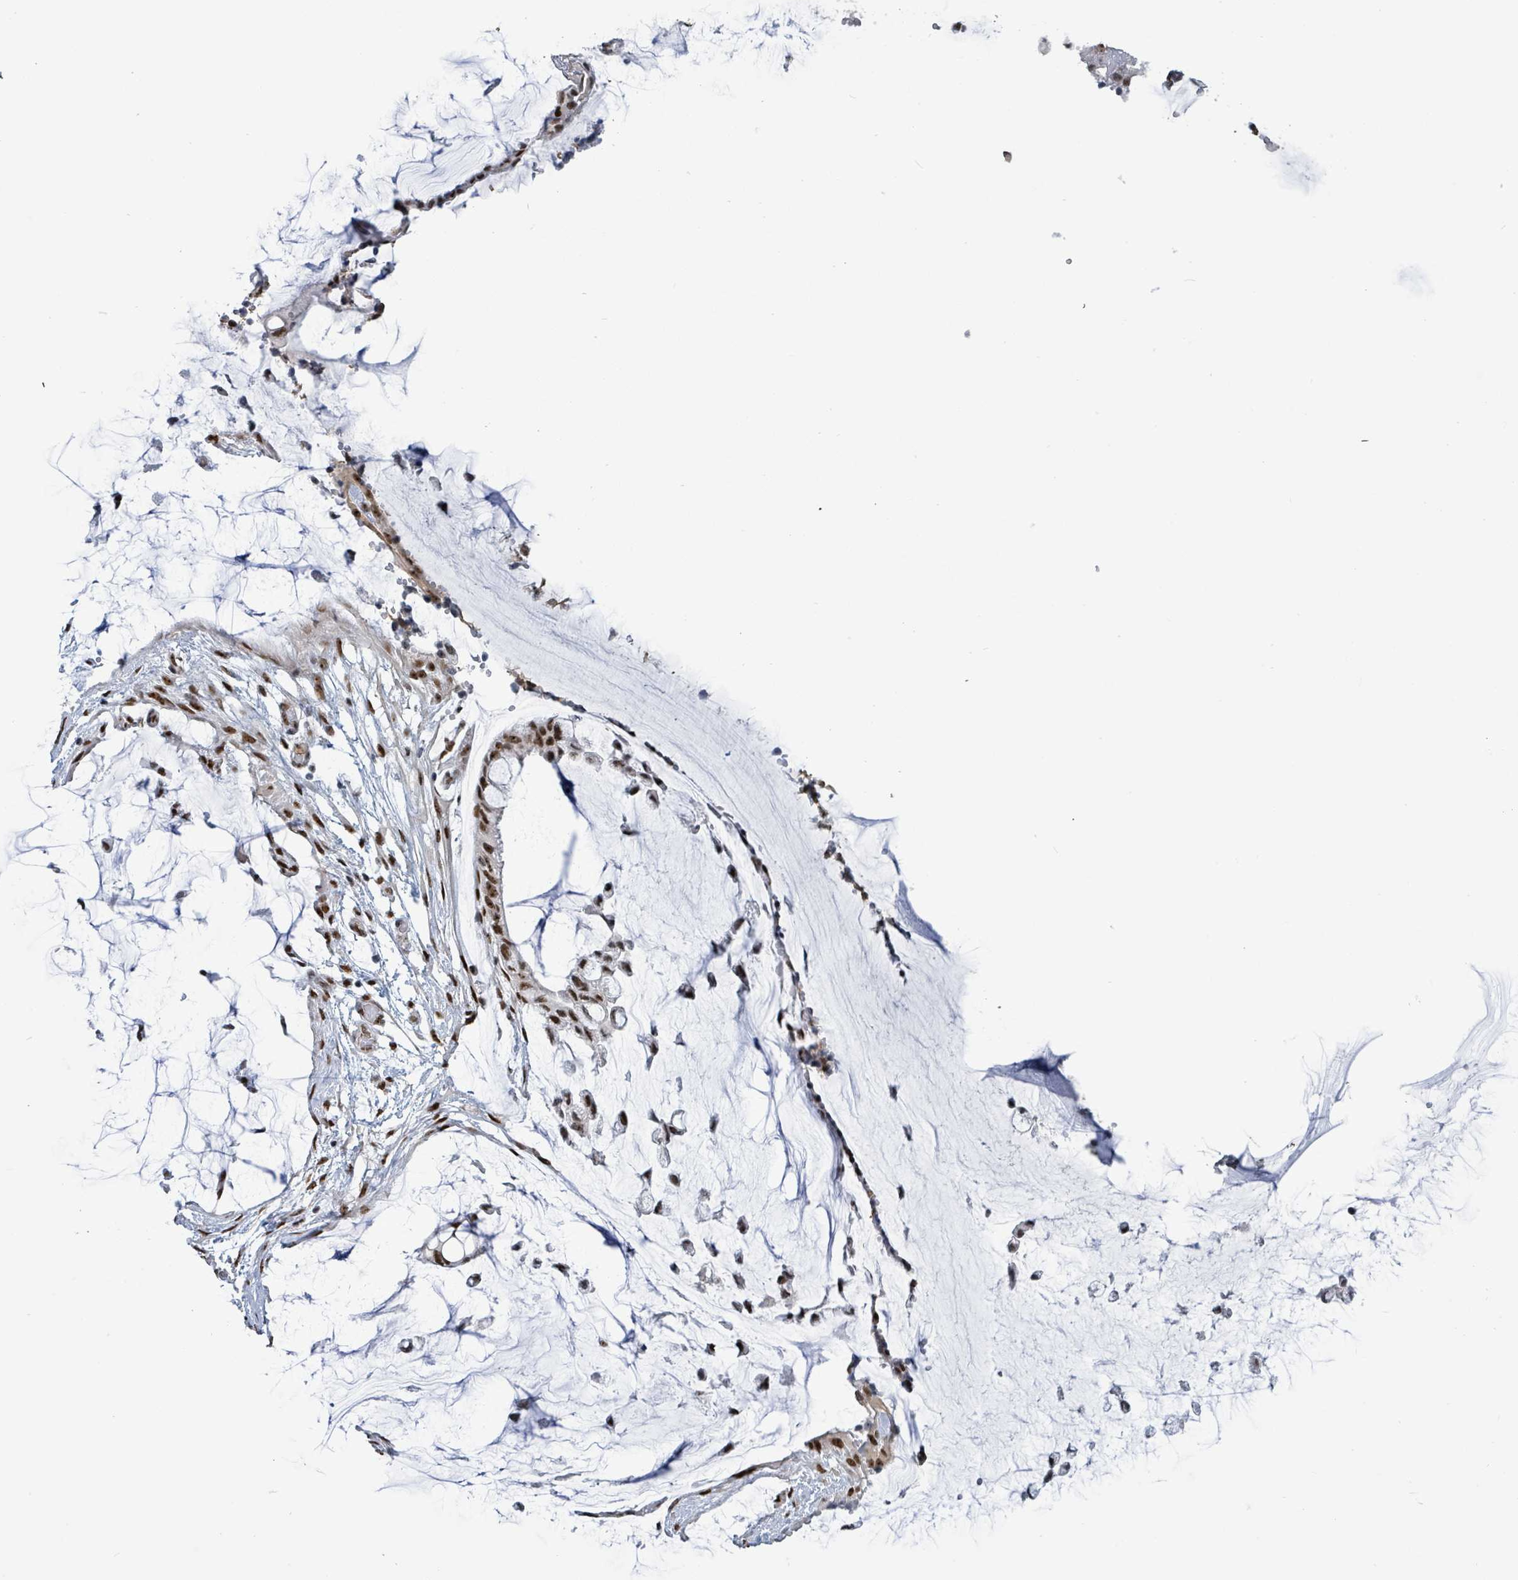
{"staining": {"intensity": "moderate", "quantity": ">75%", "location": "nuclear"}, "tissue": "ovarian cancer", "cell_type": "Tumor cells", "image_type": "cancer", "snomed": [{"axis": "morphology", "description": "Cystadenocarcinoma, mucinous, NOS"}, {"axis": "topography", "description": "Ovary"}], "caption": "Tumor cells exhibit moderate nuclear expression in approximately >75% of cells in ovarian mucinous cystadenocarcinoma. The protein of interest is shown in brown color, while the nuclei are stained blue.", "gene": "RRN3", "patient": {"sex": "female", "age": 39}}